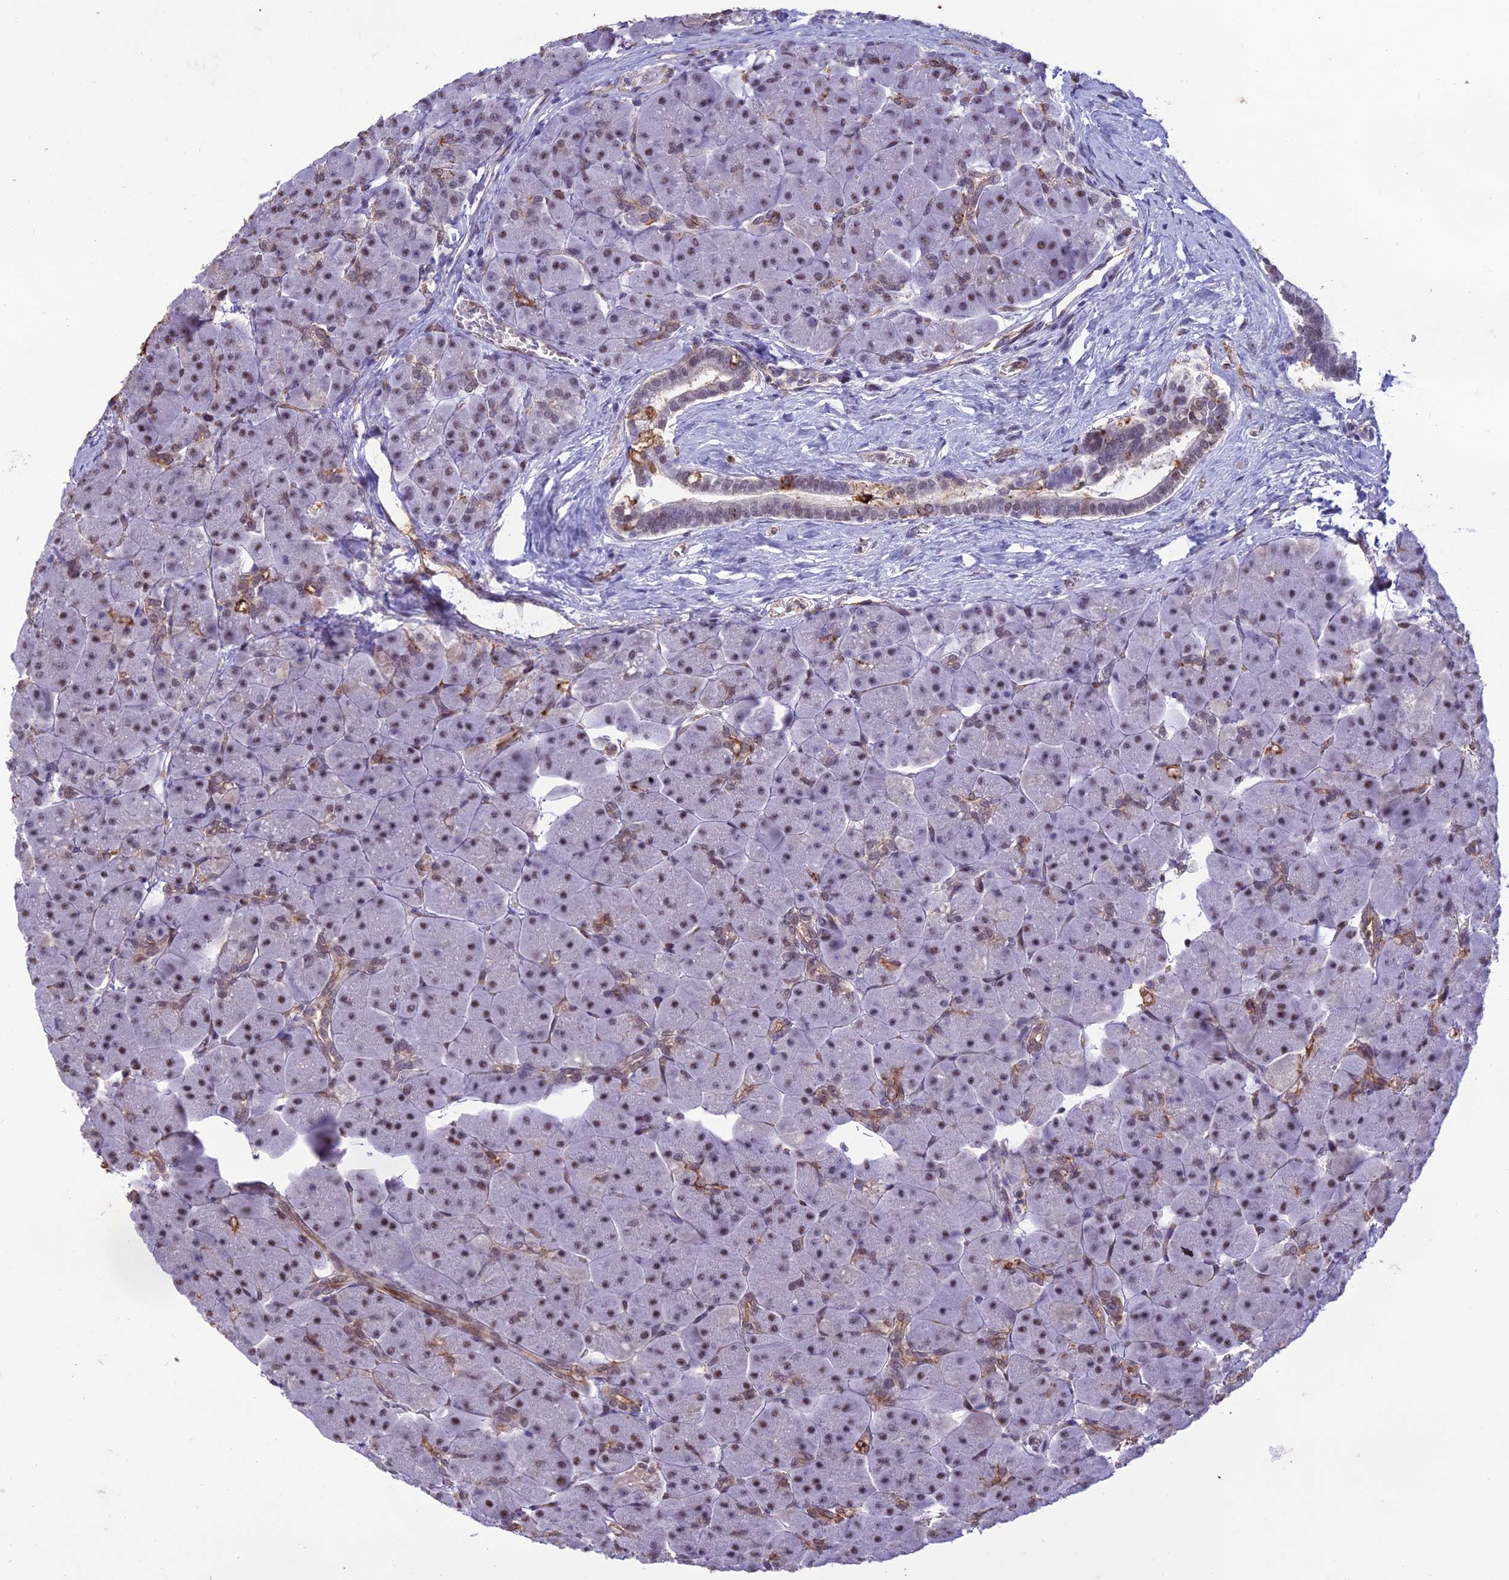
{"staining": {"intensity": "moderate", "quantity": "25%-75%", "location": "nuclear"}, "tissue": "pancreas", "cell_type": "Exocrine glandular cells", "image_type": "normal", "snomed": [{"axis": "morphology", "description": "Normal tissue, NOS"}, {"axis": "topography", "description": "Pancreas"}], "caption": "Pancreas stained with DAB (3,3'-diaminobenzidine) IHC exhibits medium levels of moderate nuclear staining in approximately 25%-75% of exocrine glandular cells.", "gene": "RANBP3", "patient": {"sex": "male", "age": 66}}